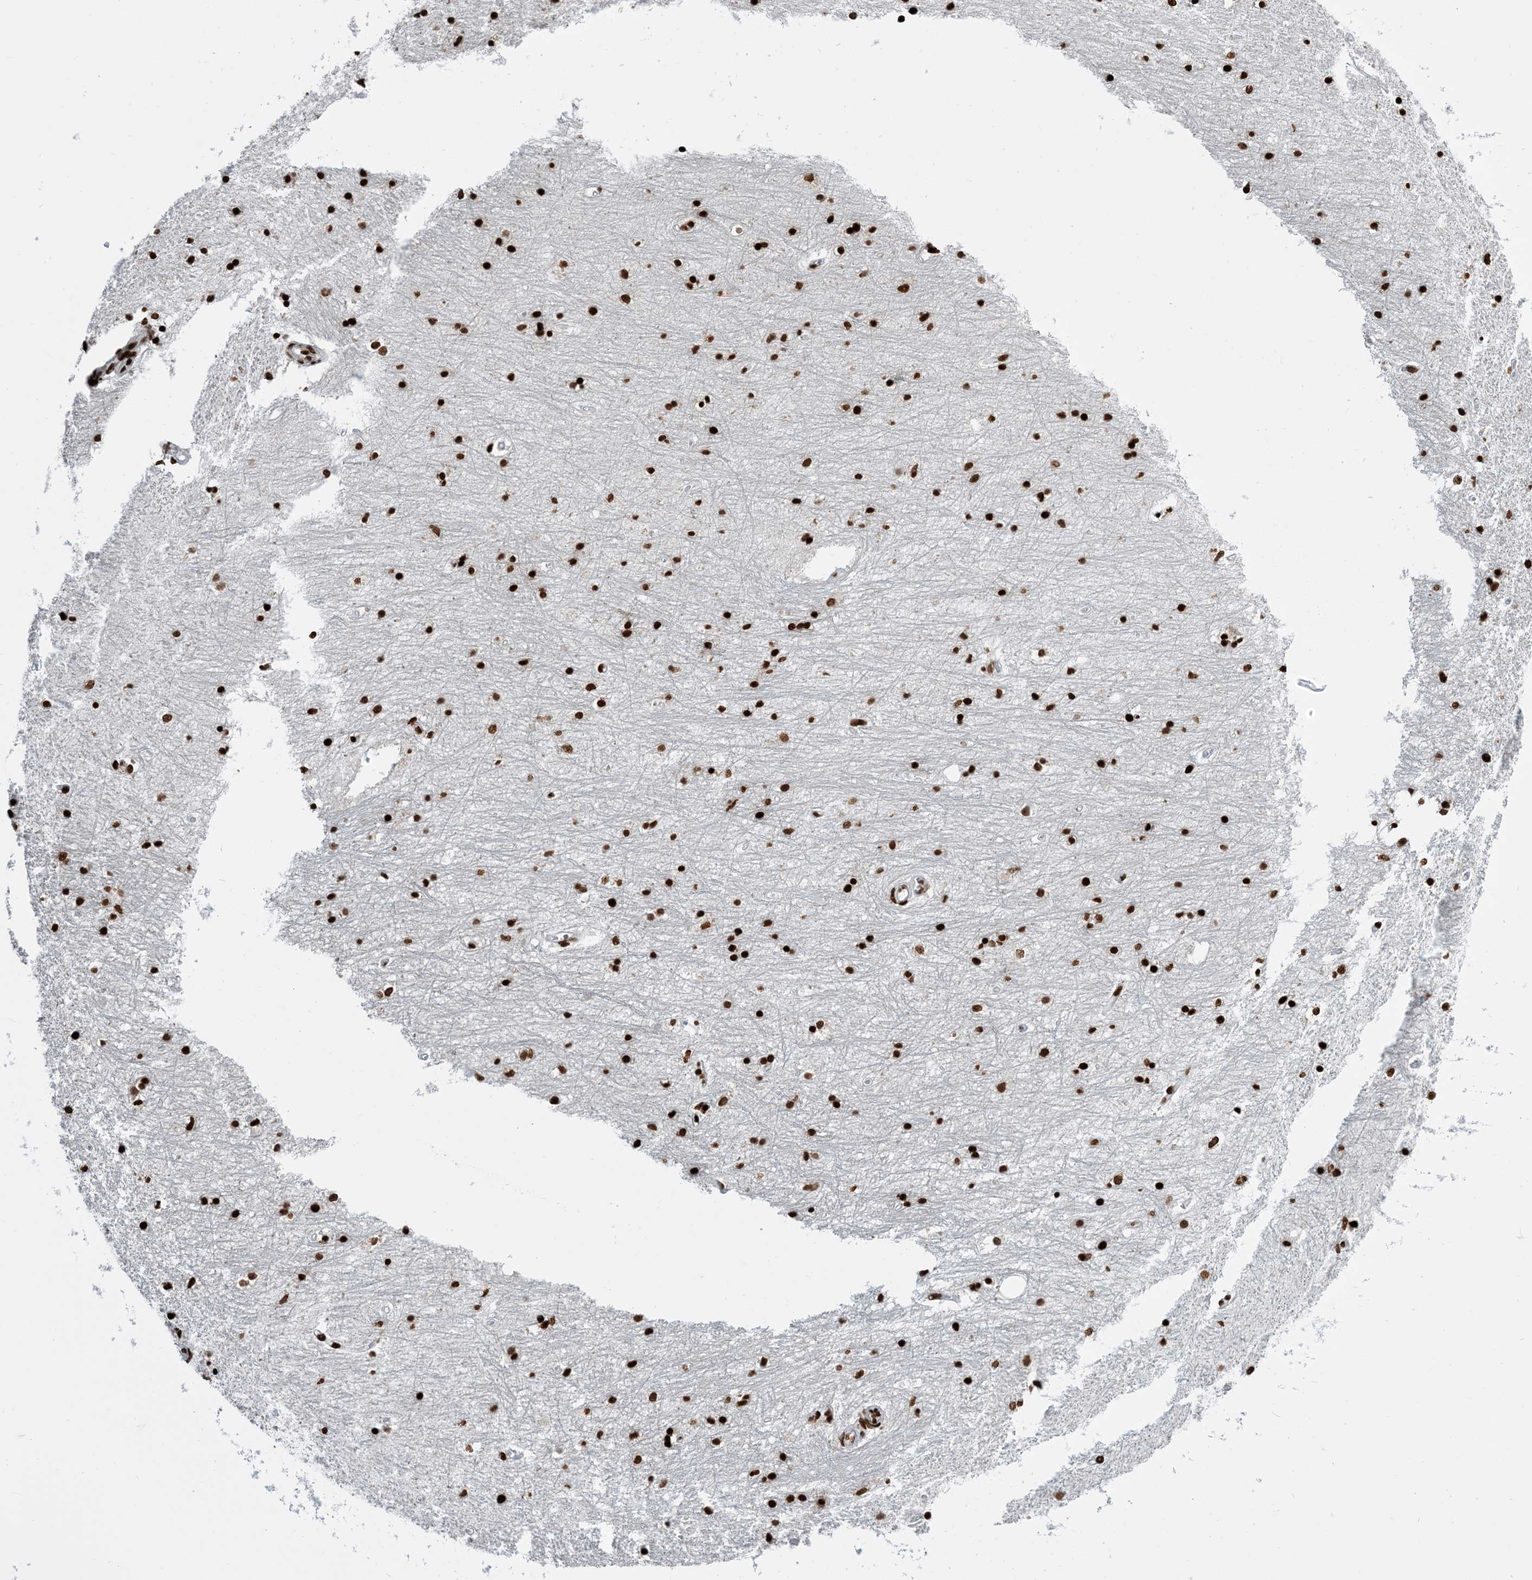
{"staining": {"intensity": "strong", "quantity": ">75%", "location": "nuclear"}, "tissue": "hippocampus", "cell_type": "Glial cells", "image_type": "normal", "snomed": [{"axis": "morphology", "description": "Normal tissue, NOS"}, {"axis": "topography", "description": "Hippocampus"}], "caption": "An immunohistochemistry (IHC) photomicrograph of benign tissue is shown. Protein staining in brown highlights strong nuclear positivity in hippocampus within glial cells. (DAB IHC, brown staining for protein, blue staining for nuclei).", "gene": "H3", "patient": {"sex": "female", "age": 64}}